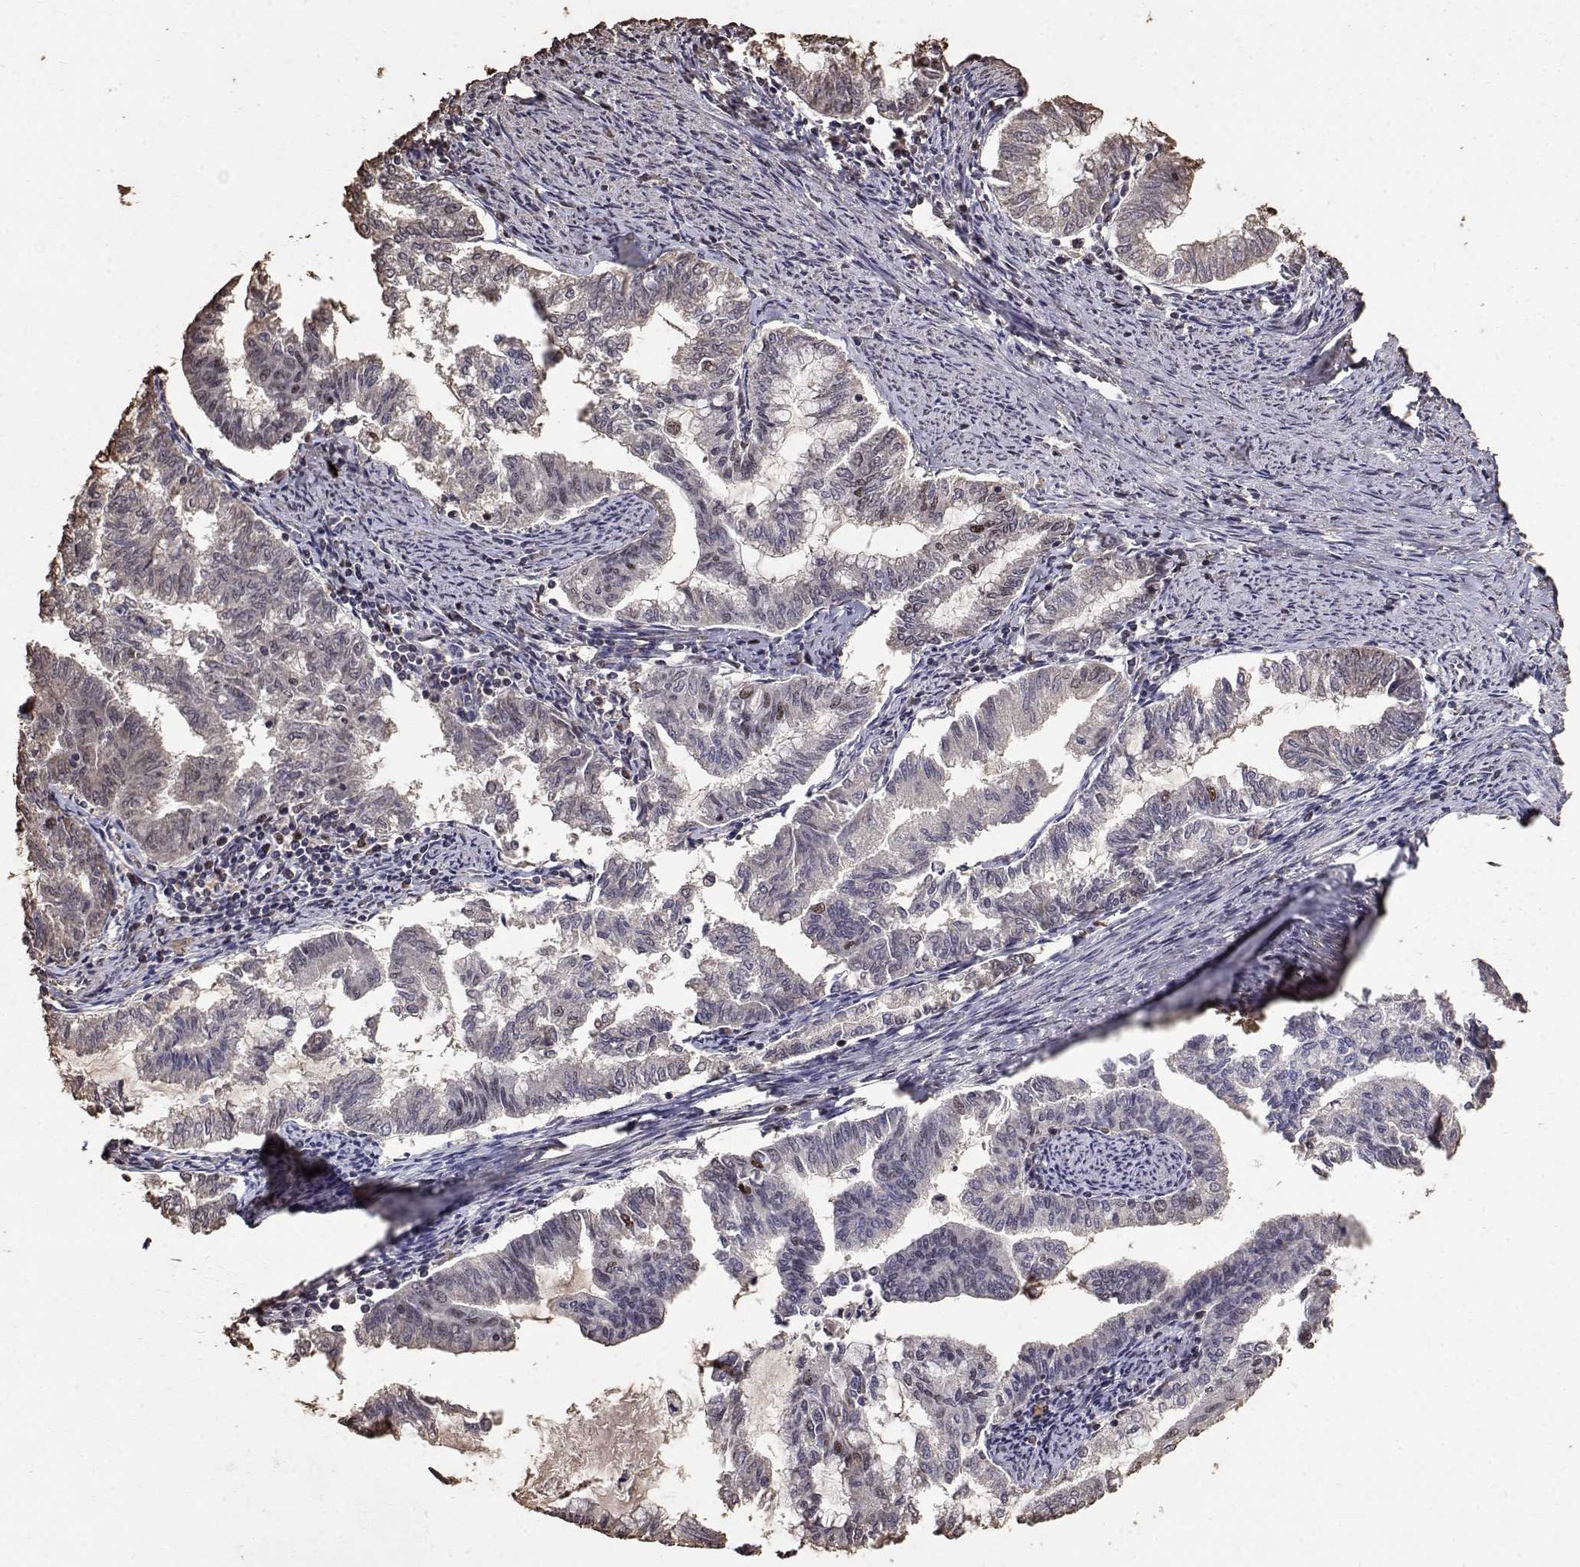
{"staining": {"intensity": "moderate", "quantity": "<25%", "location": "nuclear"}, "tissue": "endometrial cancer", "cell_type": "Tumor cells", "image_type": "cancer", "snomed": [{"axis": "morphology", "description": "Adenocarcinoma, NOS"}, {"axis": "topography", "description": "Endometrium"}], "caption": "Endometrial adenocarcinoma stained with immunohistochemistry (IHC) reveals moderate nuclear positivity in approximately <25% of tumor cells. (DAB = brown stain, brightfield microscopy at high magnification).", "gene": "TOE1", "patient": {"sex": "female", "age": 79}}